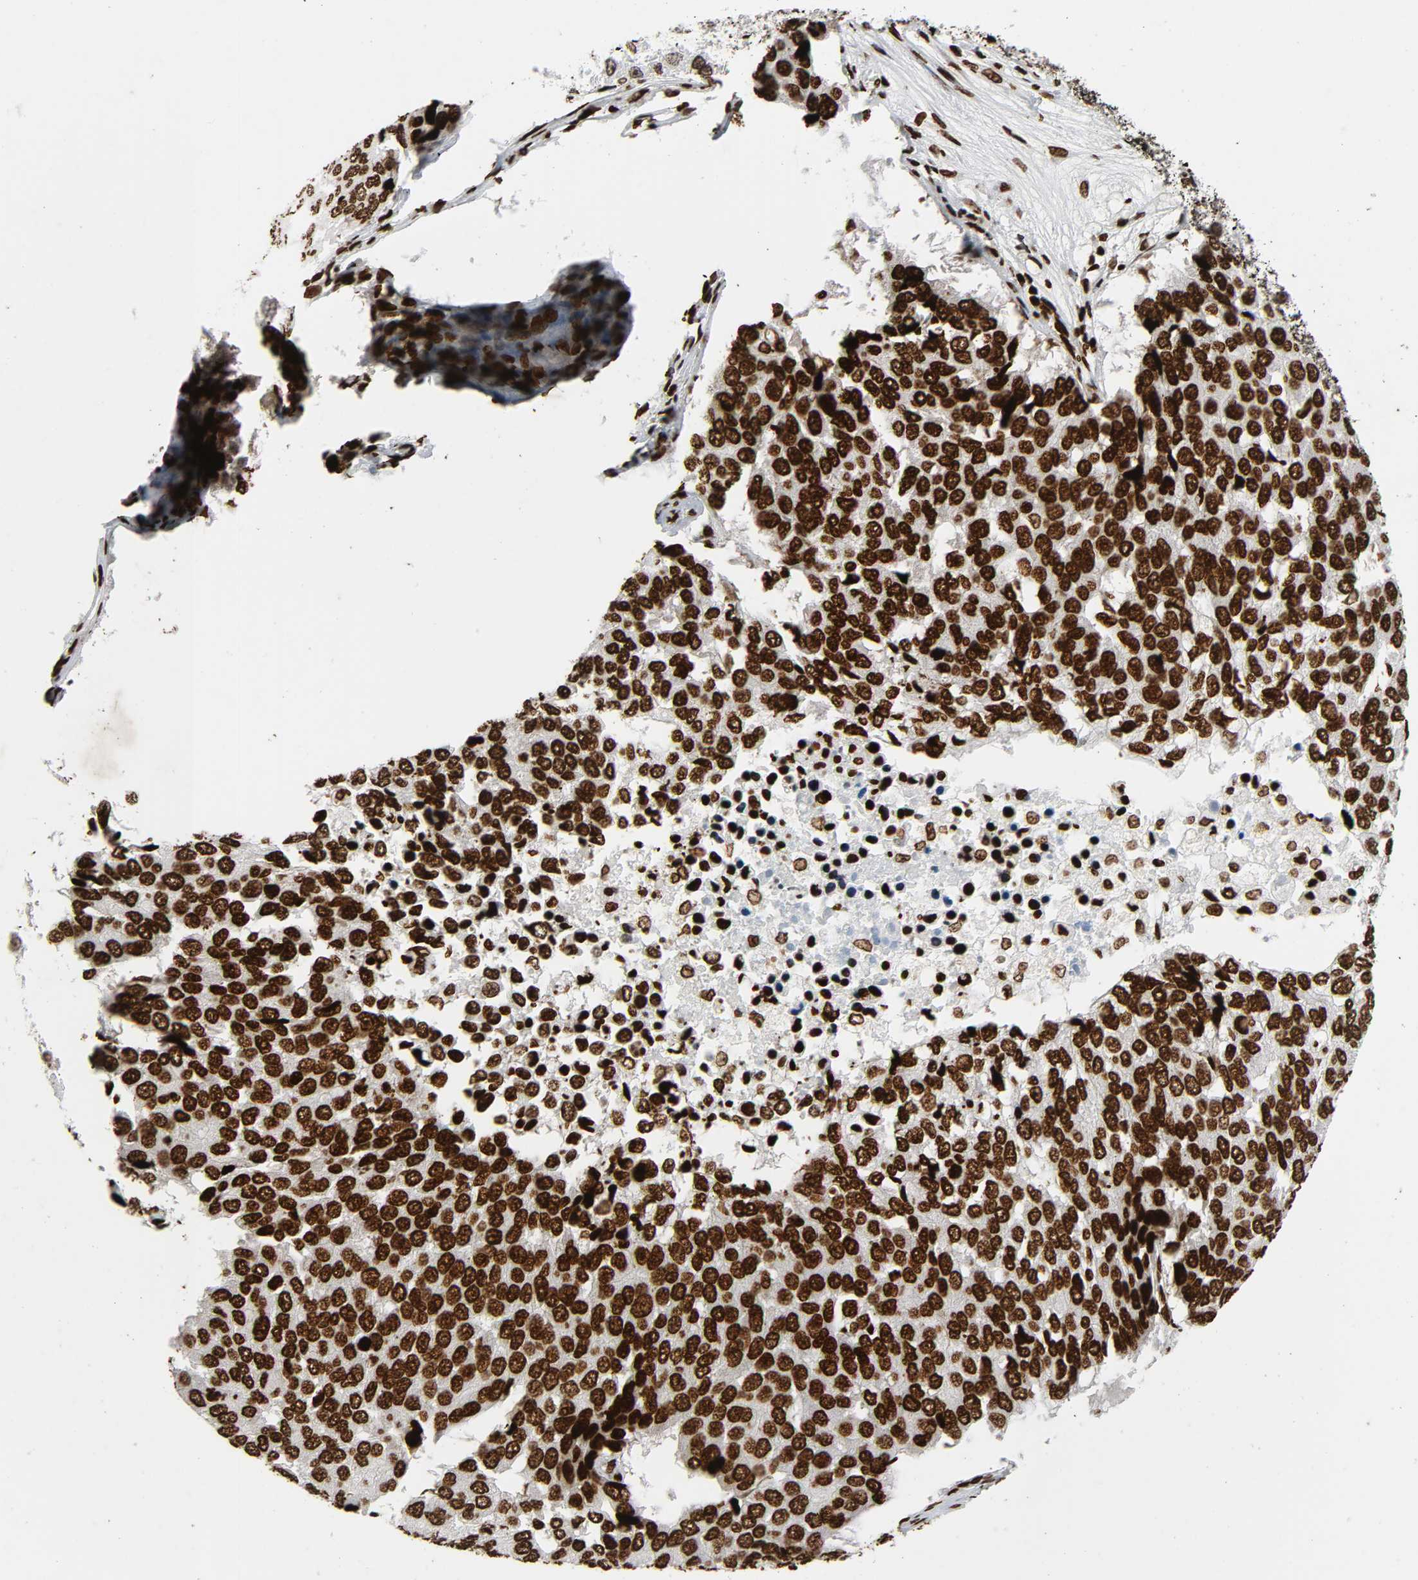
{"staining": {"intensity": "strong", "quantity": ">75%", "location": "nuclear"}, "tissue": "pancreatic cancer", "cell_type": "Tumor cells", "image_type": "cancer", "snomed": [{"axis": "morphology", "description": "Adenocarcinoma, NOS"}, {"axis": "topography", "description": "Pancreas"}], "caption": "Brown immunohistochemical staining in pancreatic cancer (adenocarcinoma) reveals strong nuclear positivity in approximately >75% of tumor cells.", "gene": "RXRA", "patient": {"sex": "male", "age": 50}}